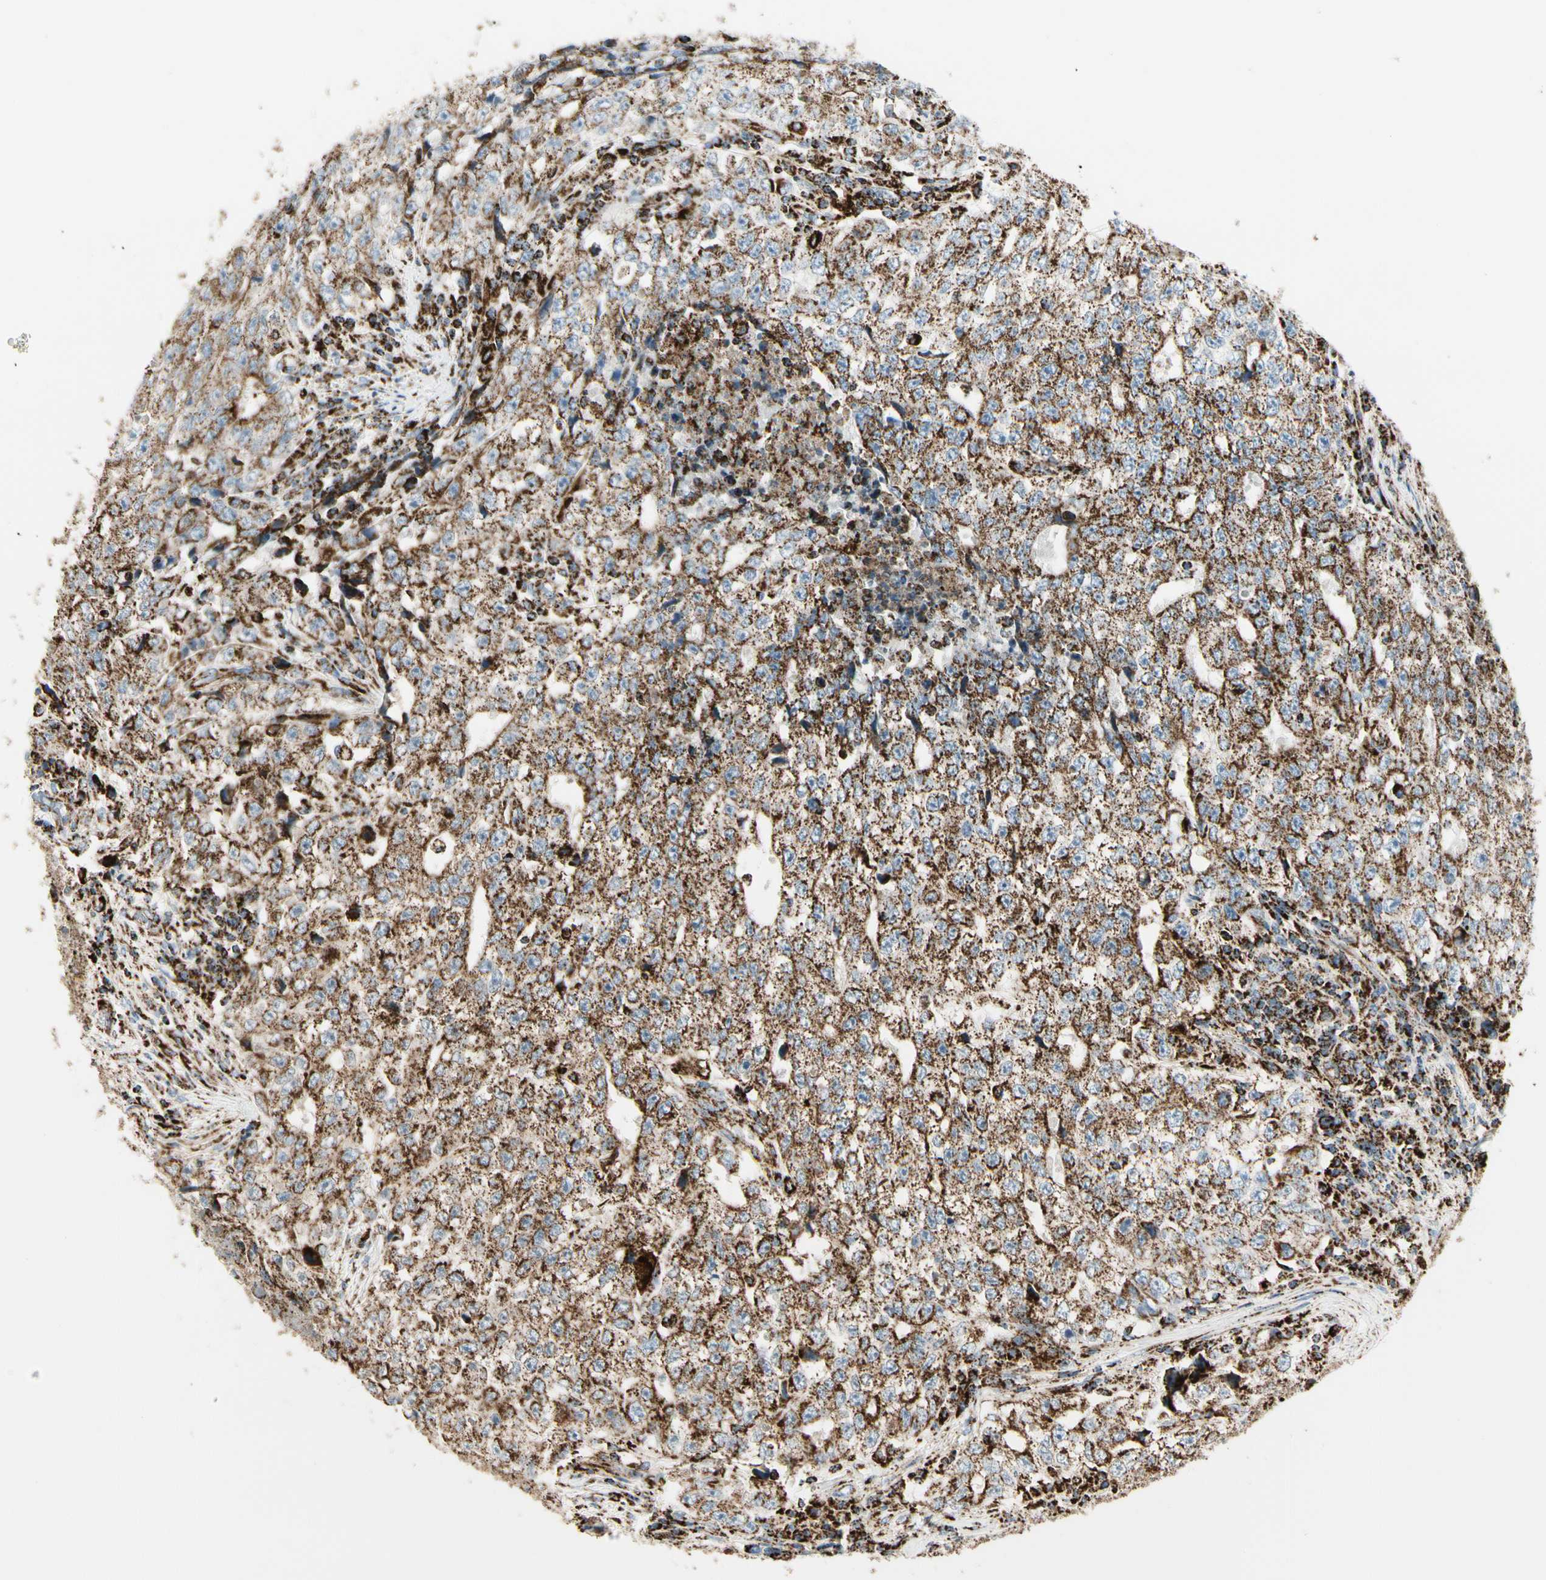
{"staining": {"intensity": "strong", "quantity": ">75%", "location": "cytoplasmic/membranous"}, "tissue": "testis cancer", "cell_type": "Tumor cells", "image_type": "cancer", "snomed": [{"axis": "morphology", "description": "Necrosis, NOS"}, {"axis": "morphology", "description": "Carcinoma, Embryonal, NOS"}, {"axis": "topography", "description": "Testis"}], "caption": "The immunohistochemical stain labels strong cytoplasmic/membranous expression in tumor cells of testis cancer tissue.", "gene": "ME2", "patient": {"sex": "male", "age": 19}}